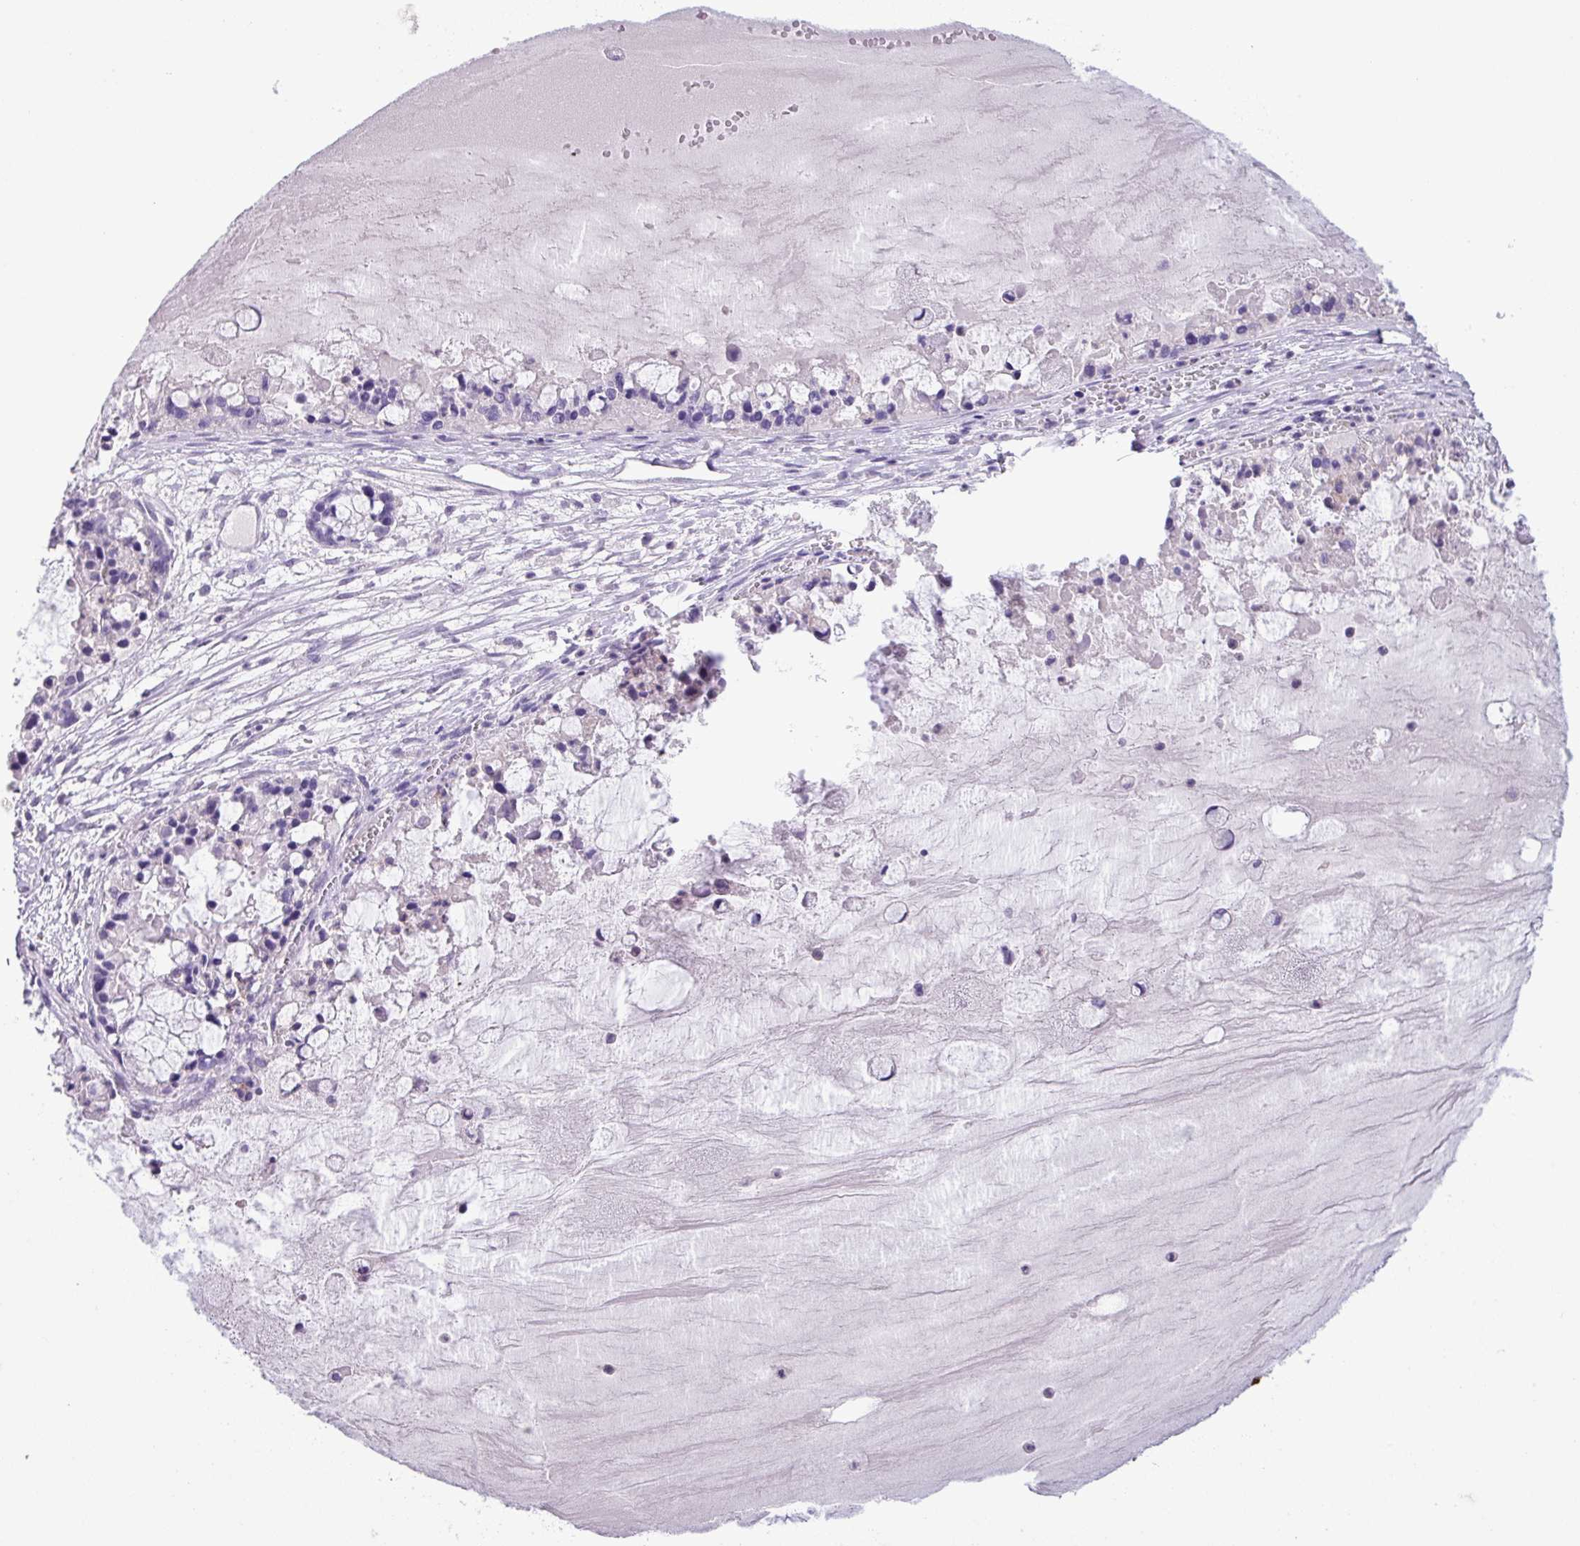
{"staining": {"intensity": "negative", "quantity": "none", "location": "none"}, "tissue": "ovarian cancer", "cell_type": "Tumor cells", "image_type": "cancer", "snomed": [{"axis": "morphology", "description": "Cystadenocarcinoma, mucinous, NOS"}, {"axis": "topography", "description": "Ovary"}], "caption": "DAB immunohistochemical staining of ovarian cancer (mucinous cystadenocarcinoma) displays no significant expression in tumor cells.", "gene": "CYSTM1", "patient": {"sex": "female", "age": 63}}